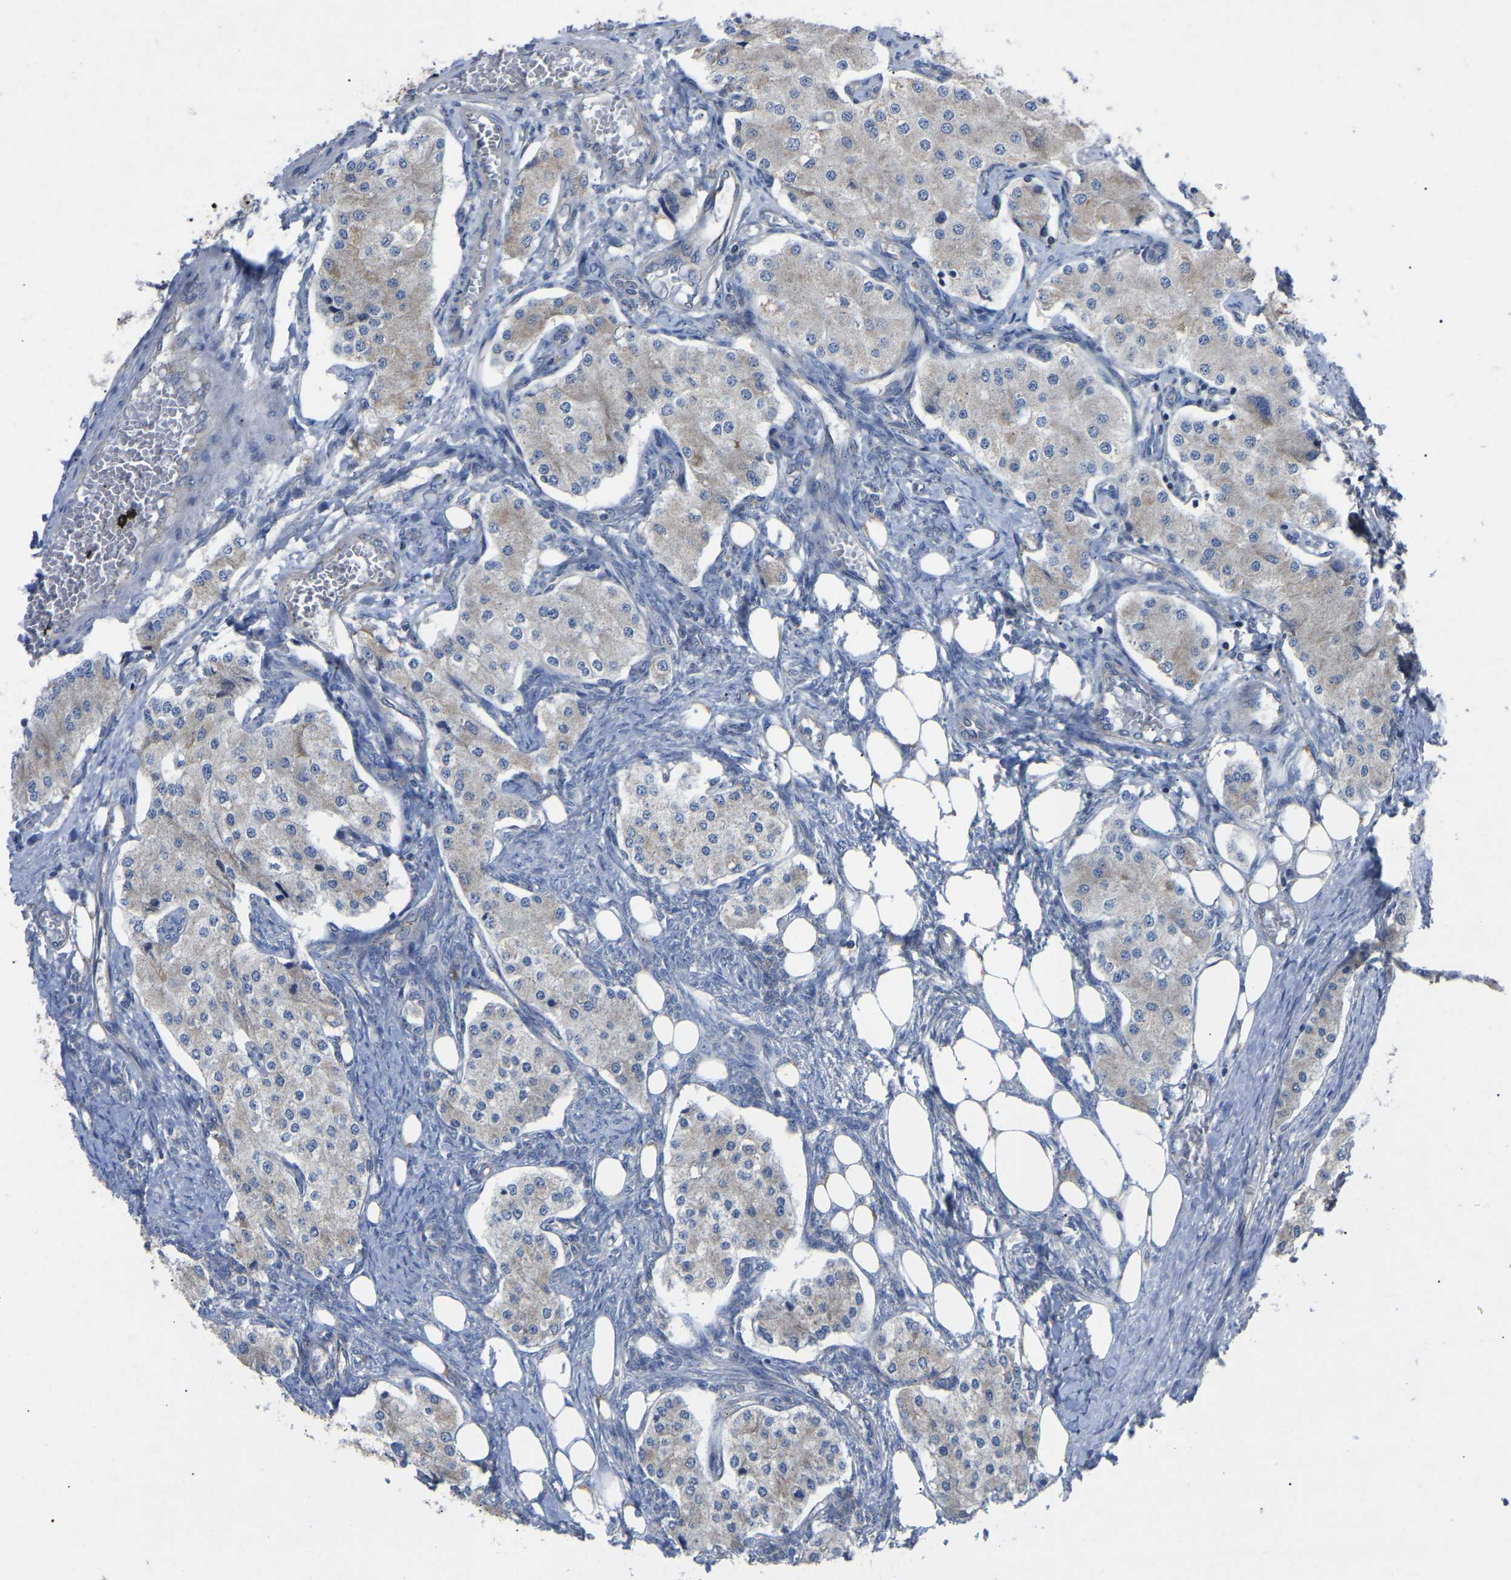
{"staining": {"intensity": "negative", "quantity": "none", "location": "none"}, "tissue": "carcinoid", "cell_type": "Tumor cells", "image_type": "cancer", "snomed": [{"axis": "morphology", "description": "Carcinoid, malignant, NOS"}, {"axis": "topography", "description": "Colon"}], "caption": "Micrograph shows no protein positivity in tumor cells of carcinoid tissue.", "gene": "NOP53", "patient": {"sex": "female", "age": 52}}